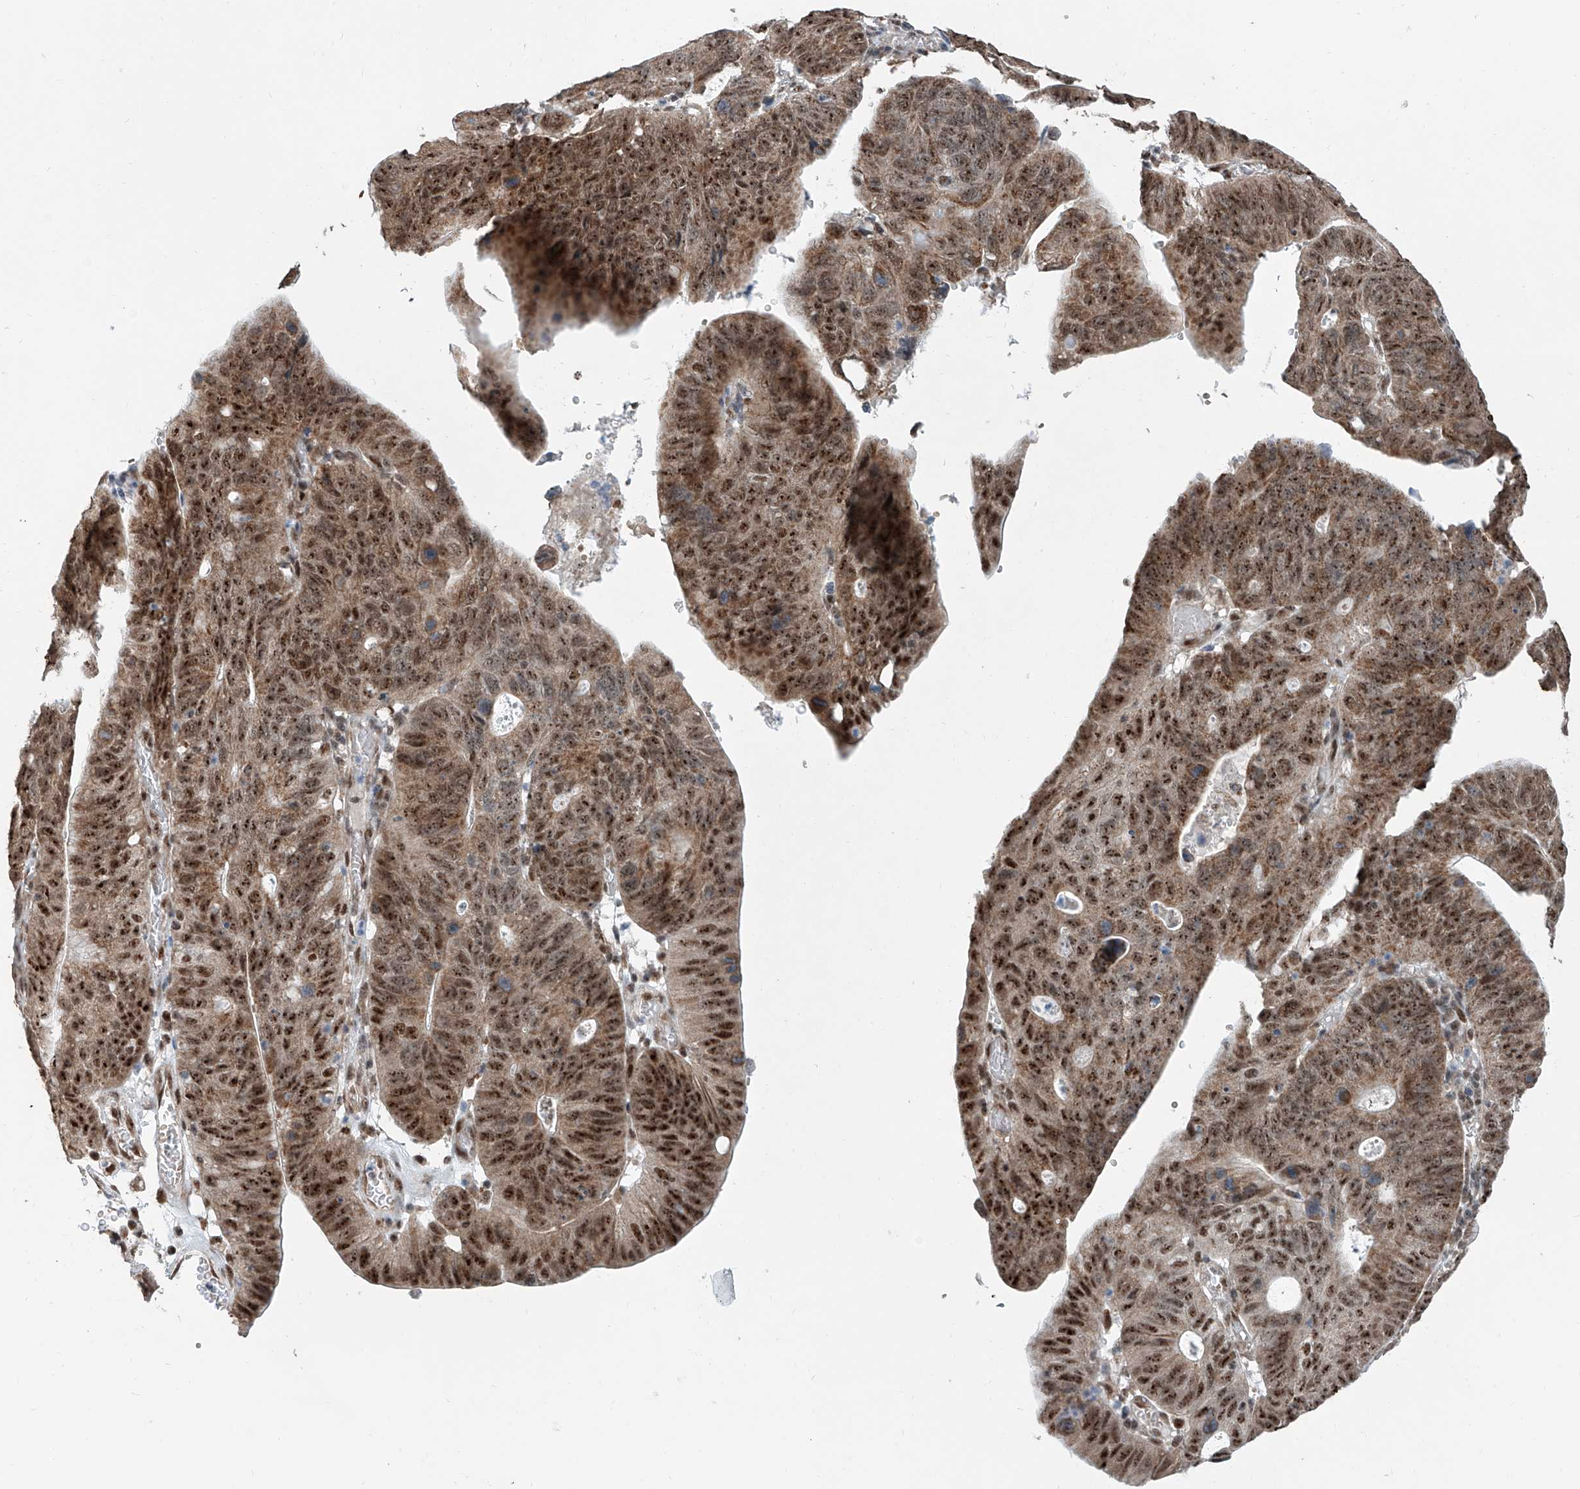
{"staining": {"intensity": "strong", "quantity": ">75%", "location": "cytoplasmic/membranous,nuclear"}, "tissue": "stomach cancer", "cell_type": "Tumor cells", "image_type": "cancer", "snomed": [{"axis": "morphology", "description": "Adenocarcinoma, NOS"}, {"axis": "topography", "description": "Stomach"}], "caption": "Human stomach cancer stained for a protein (brown) shows strong cytoplasmic/membranous and nuclear positive staining in approximately >75% of tumor cells.", "gene": "SDE2", "patient": {"sex": "male", "age": 59}}